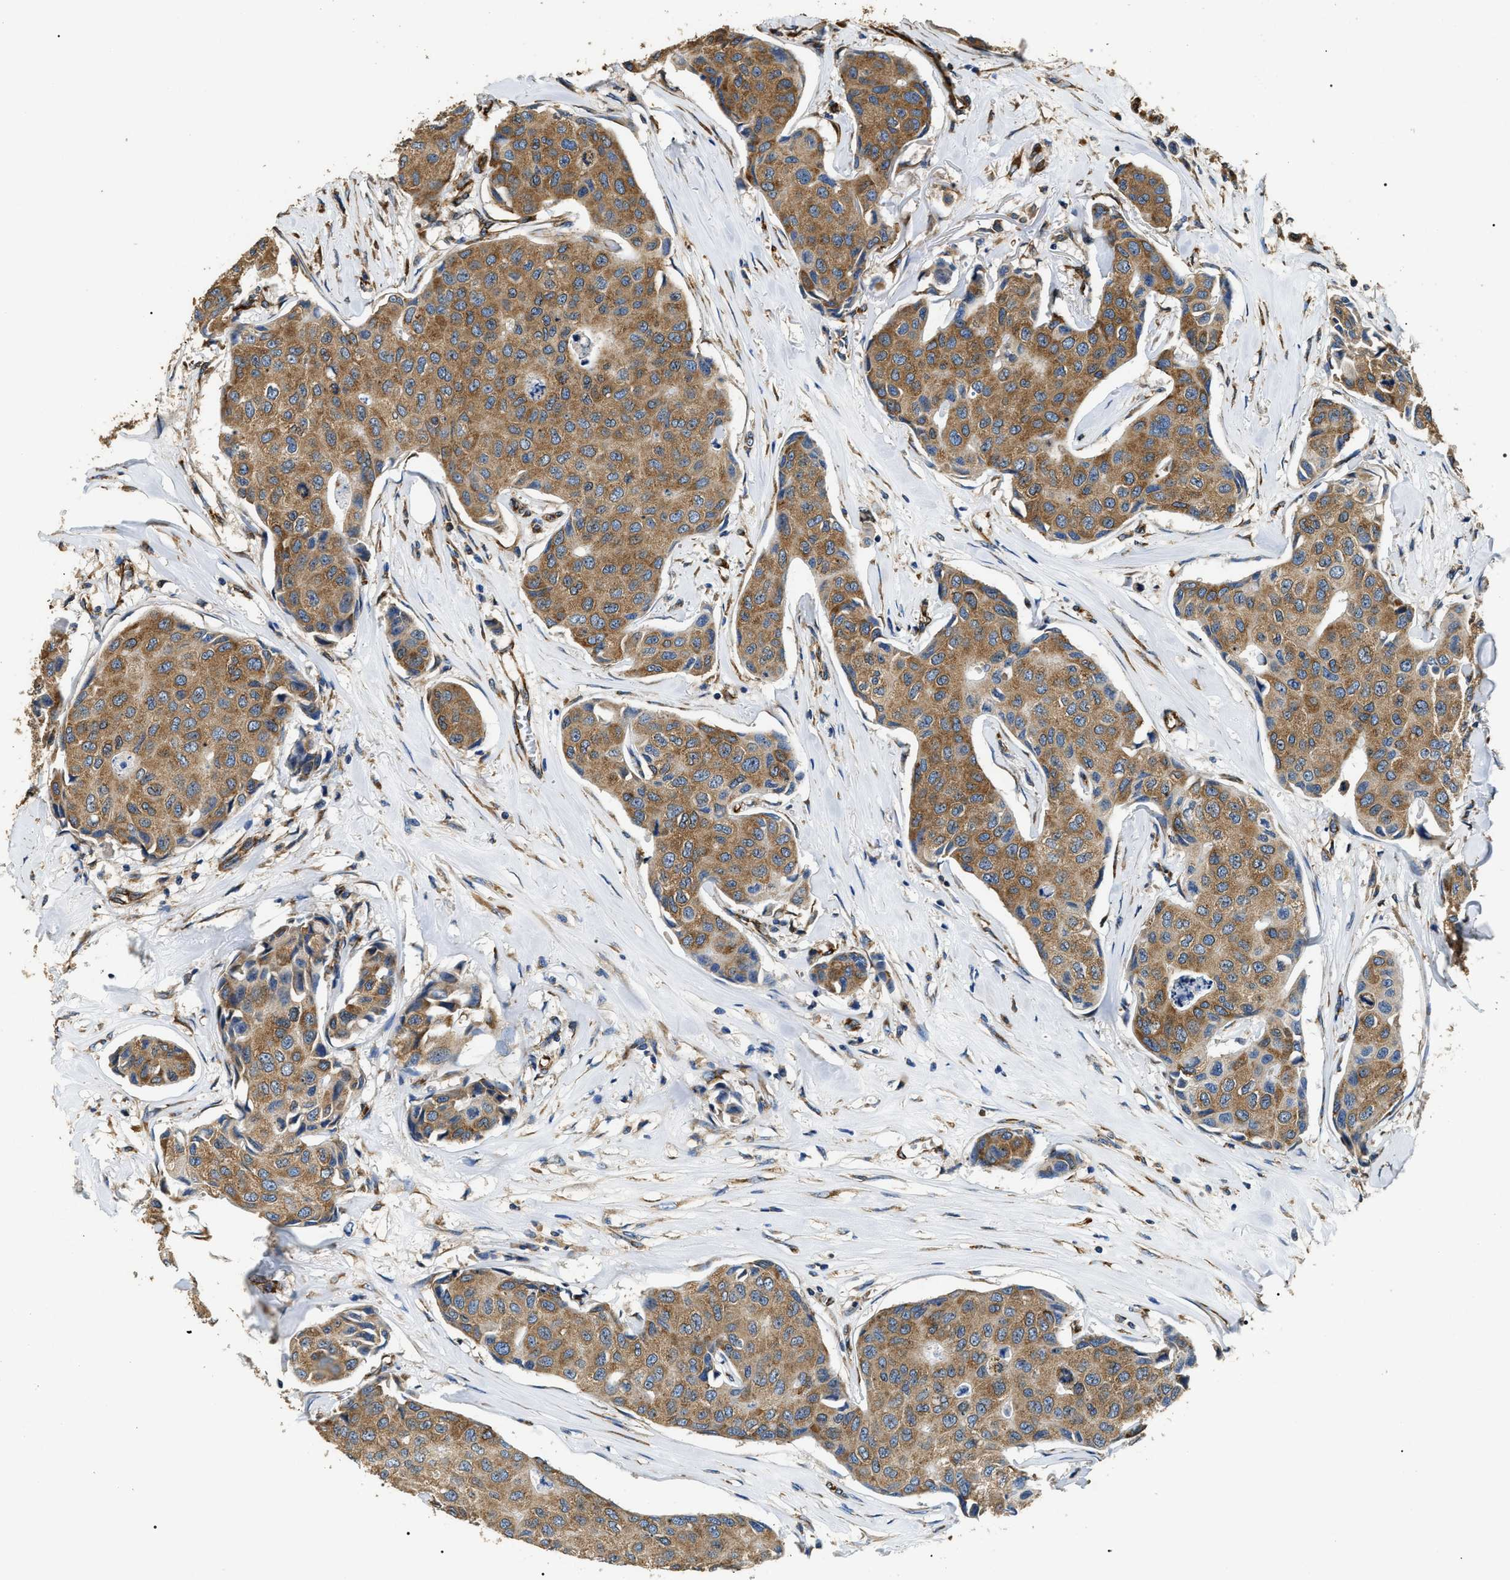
{"staining": {"intensity": "moderate", "quantity": ">75%", "location": "cytoplasmic/membranous"}, "tissue": "breast cancer", "cell_type": "Tumor cells", "image_type": "cancer", "snomed": [{"axis": "morphology", "description": "Duct carcinoma"}, {"axis": "topography", "description": "Breast"}], "caption": "Approximately >75% of tumor cells in breast cancer reveal moderate cytoplasmic/membranous protein staining as visualized by brown immunohistochemical staining.", "gene": "KTN1", "patient": {"sex": "female", "age": 80}}